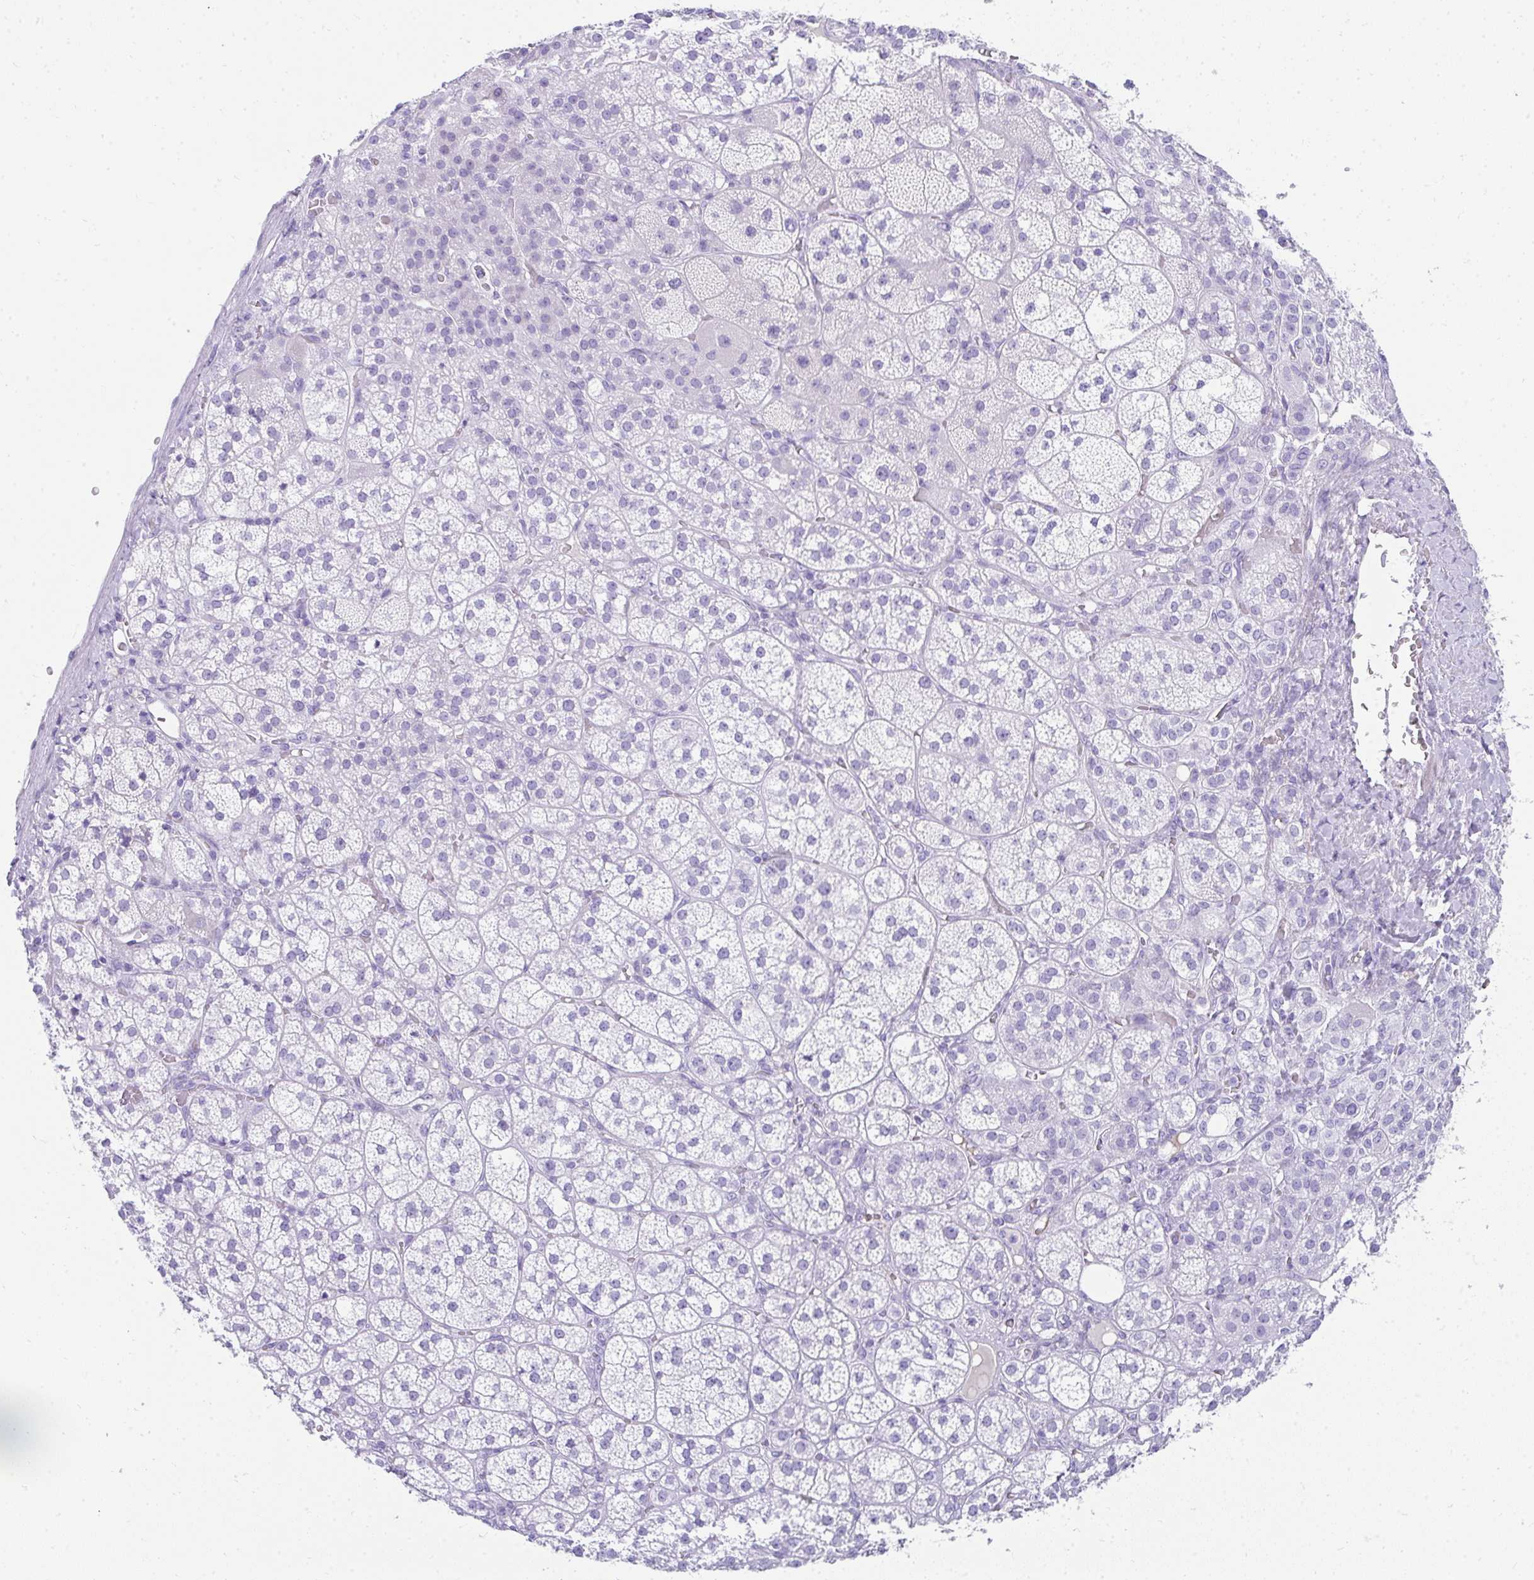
{"staining": {"intensity": "negative", "quantity": "none", "location": "none"}, "tissue": "adrenal gland", "cell_type": "Glandular cells", "image_type": "normal", "snomed": [{"axis": "morphology", "description": "Normal tissue, NOS"}, {"axis": "topography", "description": "Adrenal gland"}], "caption": "Glandular cells show no significant protein expression in unremarkable adrenal gland. The staining is performed using DAB brown chromogen with nuclei counter-stained in using hematoxylin.", "gene": "TNNT1", "patient": {"sex": "female", "age": 60}}